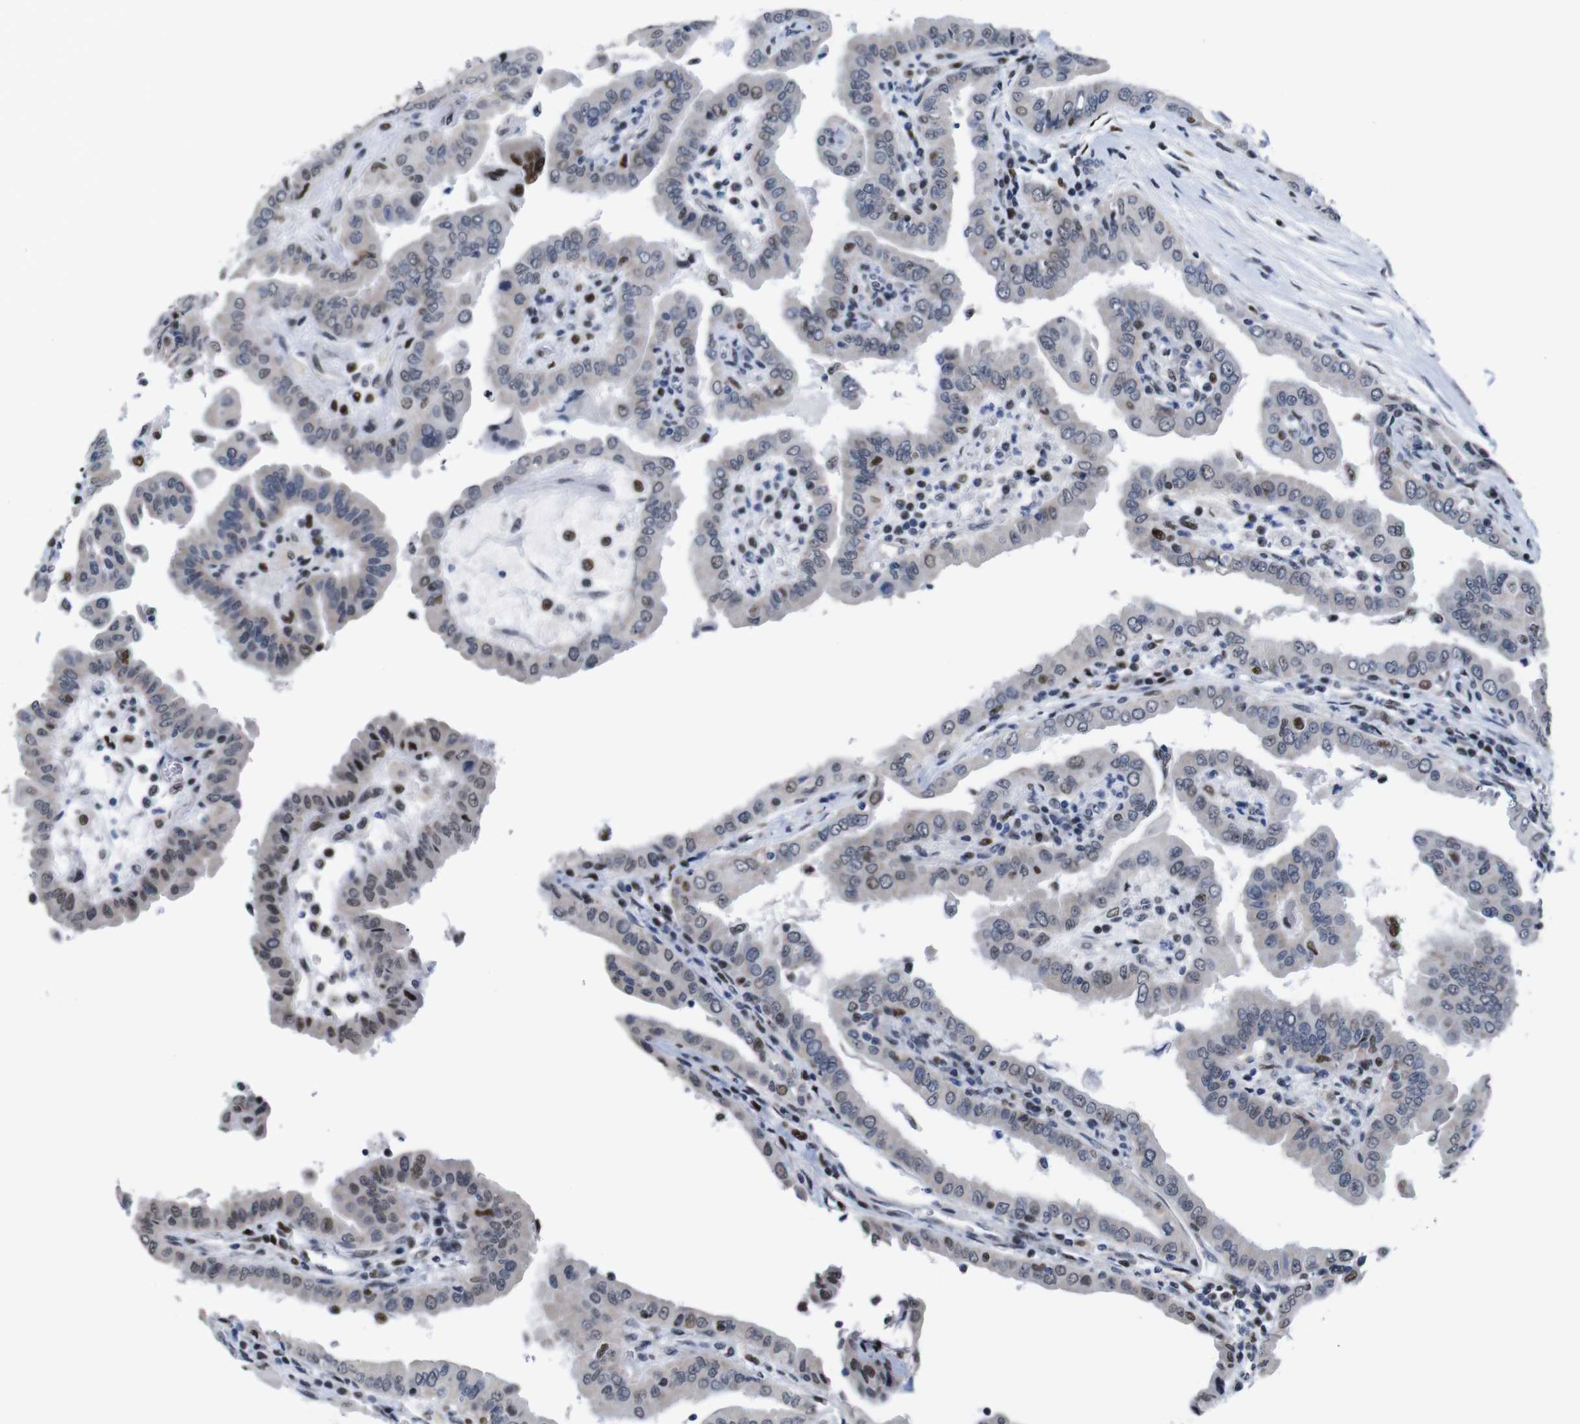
{"staining": {"intensity": "moderate", "quantity": "<25%", "location": "nuclear"}, "tissue": "thyroid cancer", "cell_type": "Tumor cells", "image_type": "cancer", "snomed": [{"axis": "morphology", "description": "Papillary adenocarcinoma, NOS"}, {"axis": "topography", "description": "Thyroid gland"}], "caption": "The histopathology image displays a brown stain indicating the presence of a protein in the nuclear of tumor cells in thyroid papillary adenocarcinoma.", "gene": "GATA6", "patient": {"sex": "male", "age": 33}}